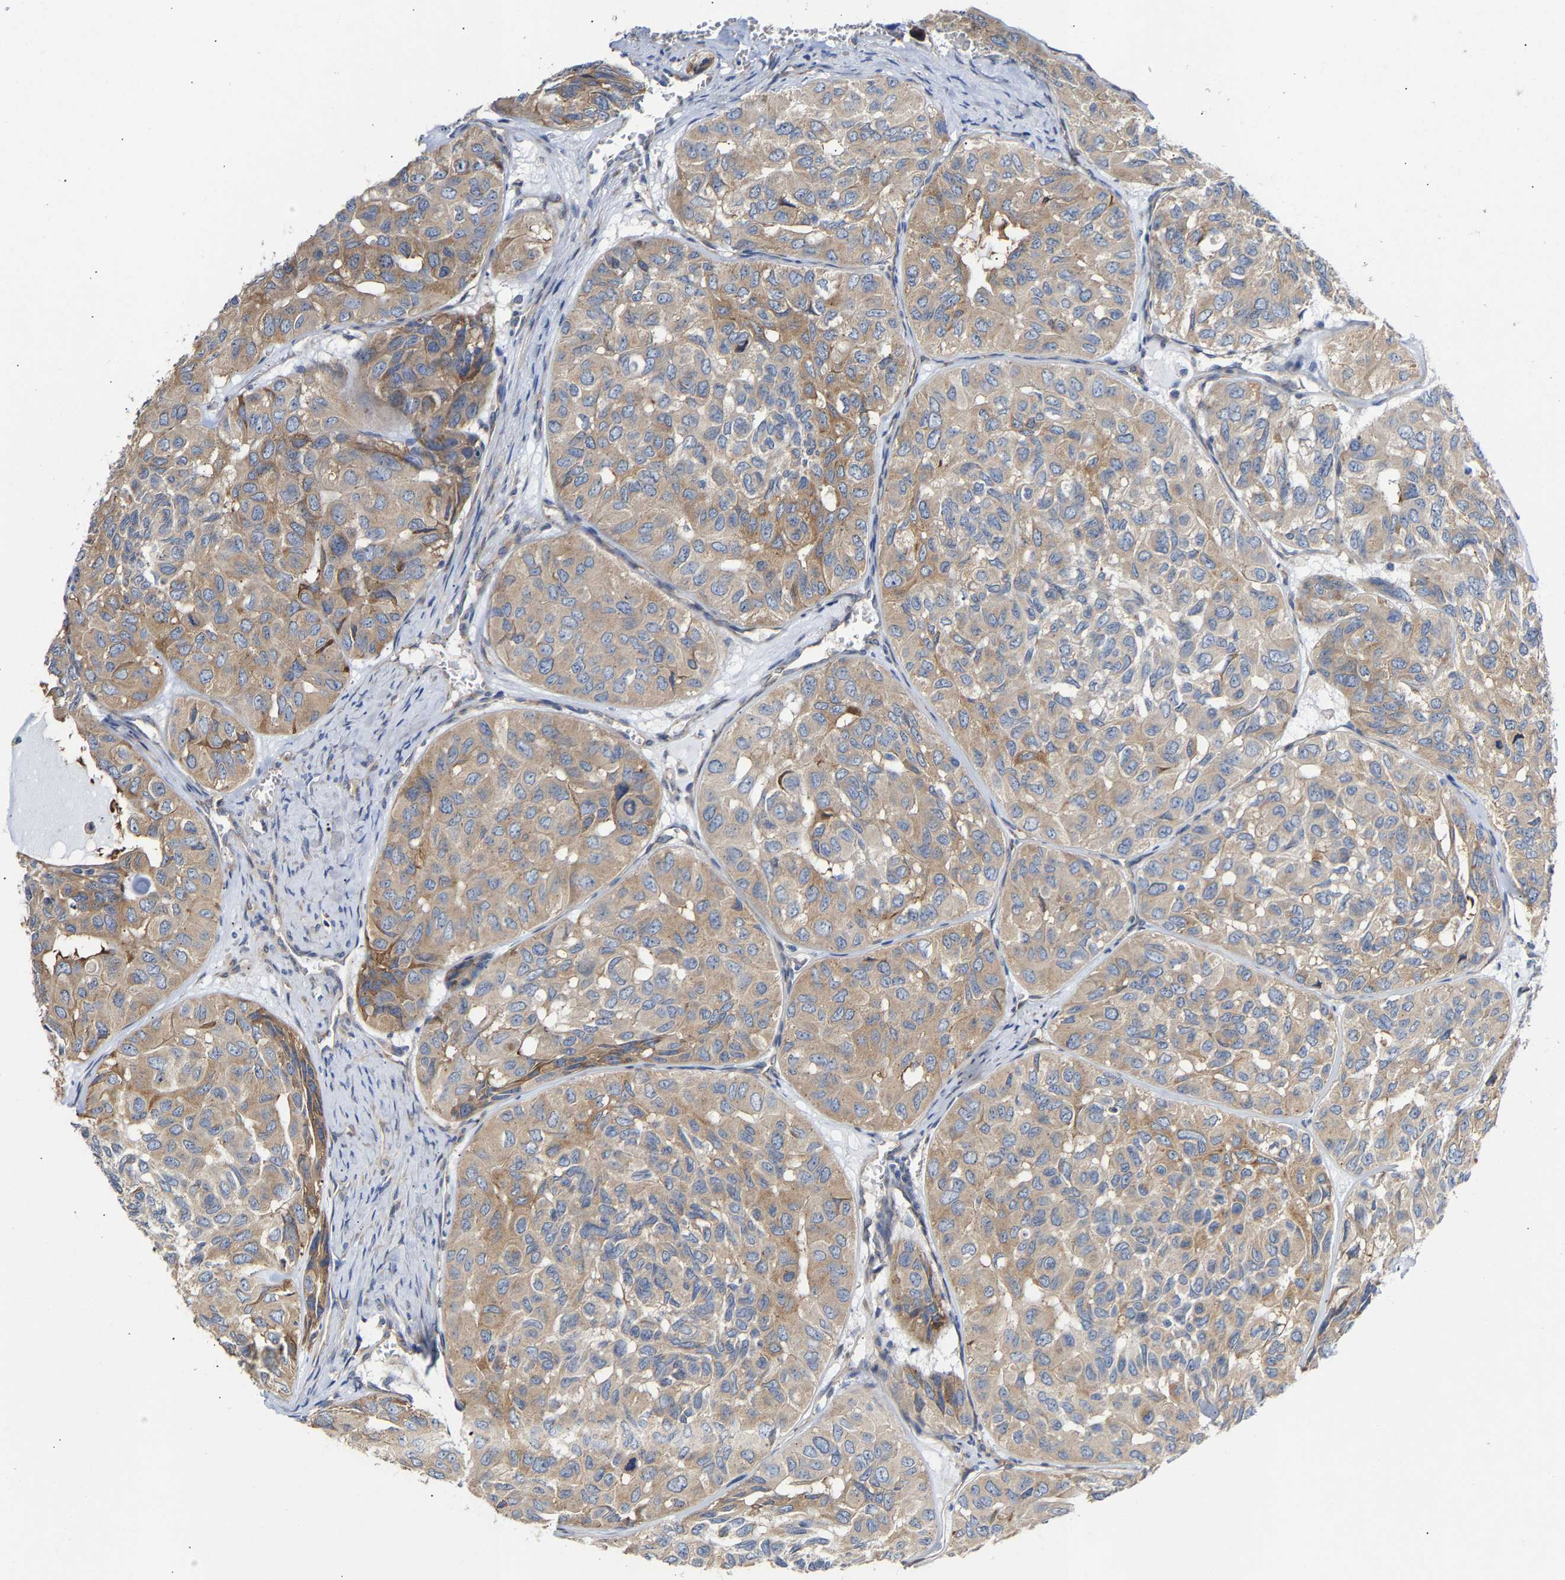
{"staining": {"intensity": "moderate", "quantity": "25%-75%", "location": "cytoplasmic/membranous"}, "tissue": "head and neck cancer", "cell_type": "Tumor cells", "image_type": "cancer", "snomed": [{"axis": "morphology", "description": "Adenocarcinoma, NOS"}, {"axis": "topography", "description": "Salivary gland, NOS"}, {"axis": "topography", "description": "Head-Neck"}], "caption": "Protein expression analysis of human head and neck adenocarcinoma reveals moderate cytoplasmic/membranous staining in approximately 25%-75% of tumor cells. Nuclei are stained in blue.", "gene": "PPP1R15A", "patient": {"sex": "female", "age": 76}}